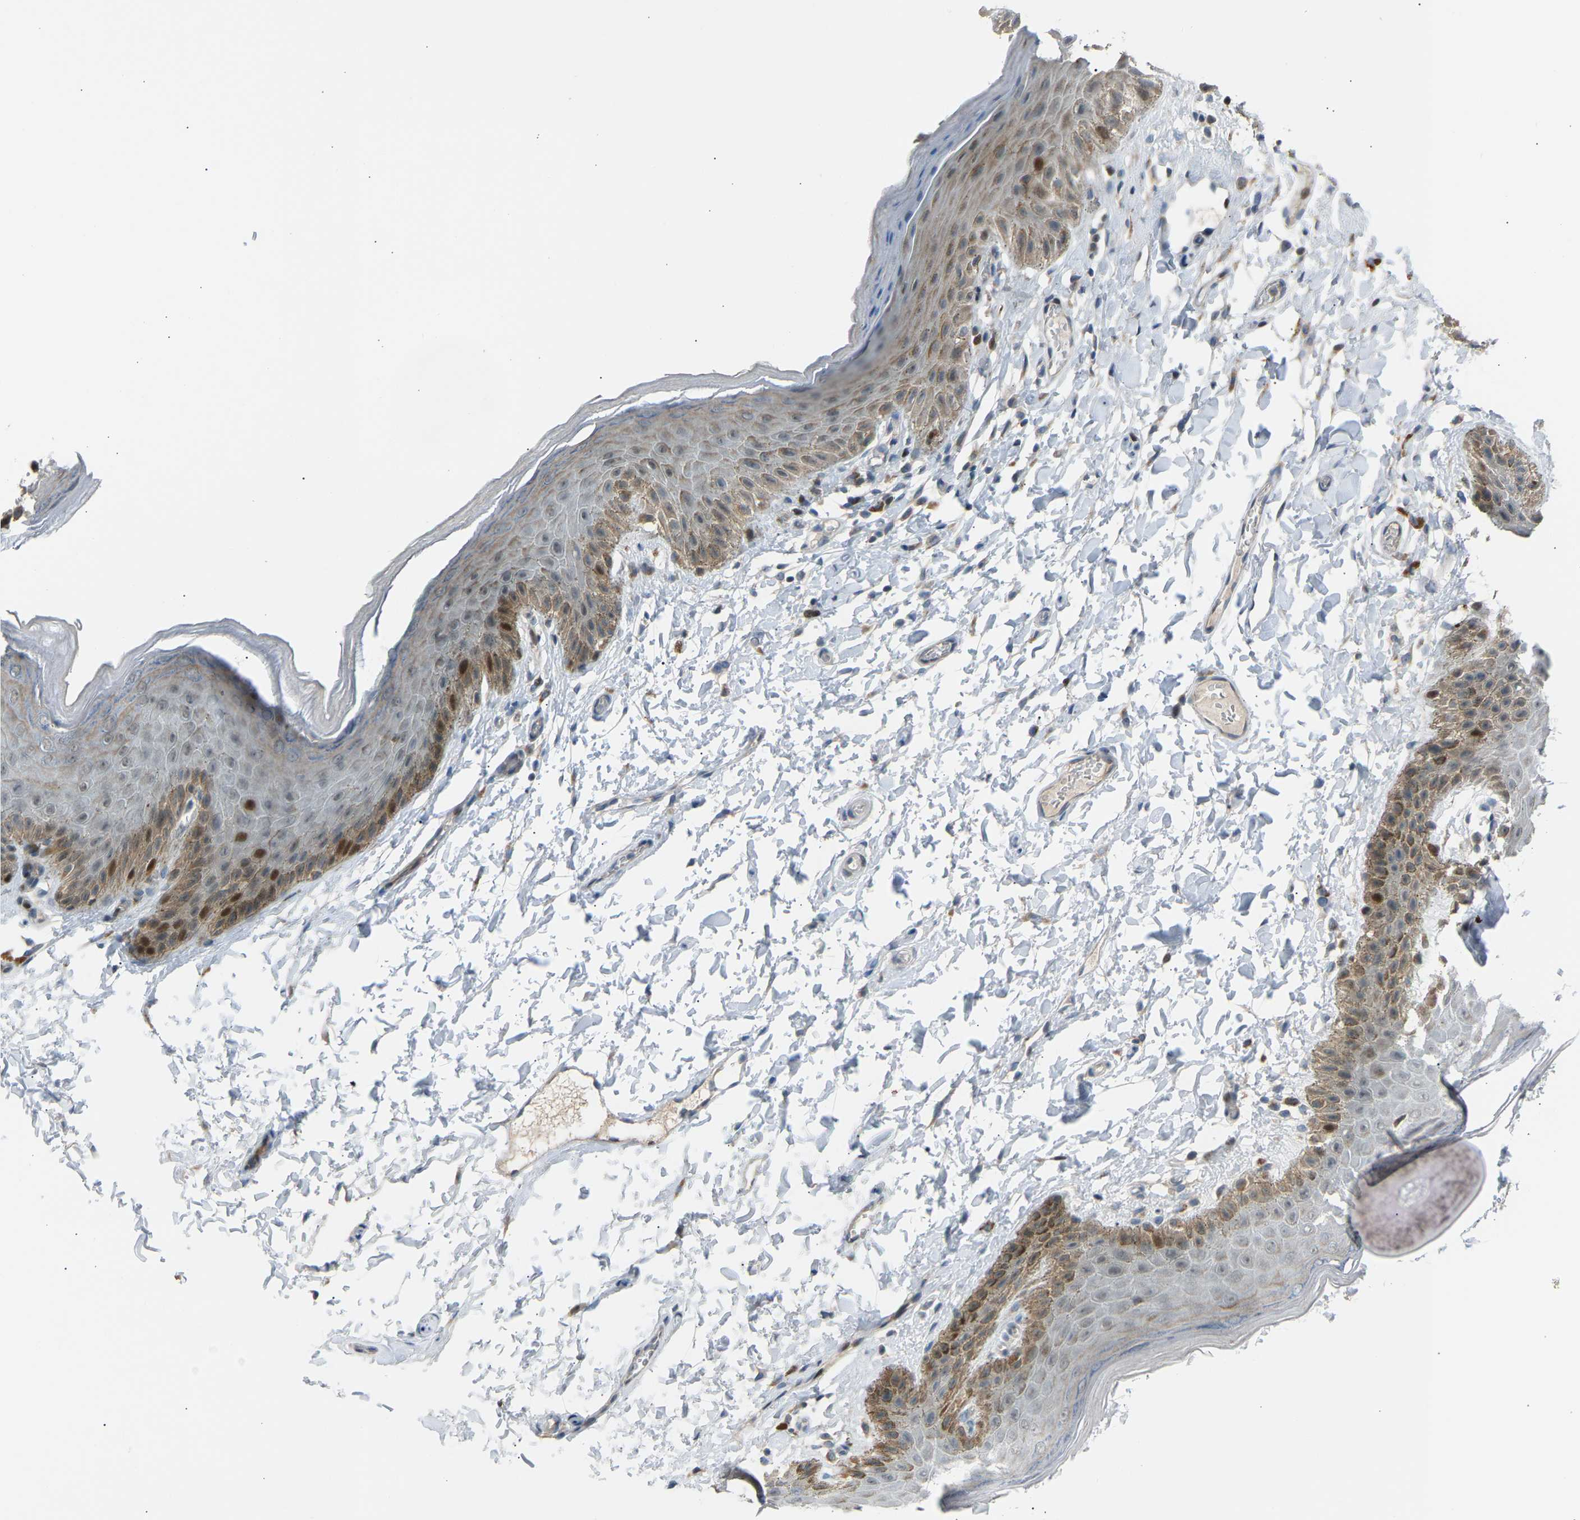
{"staining": {"intensity": "moderate", "quantity": "<25%", "location": "cytoplasmic/membranous,nuclear"}, "tissue": "skin", "cell_type": "Epidermal cells", "image_type": "normal", "snomed": [{"axis": "morphology", "description": "Normal tissue, NOS"}, {"axis": "topography", "description": "Anal"}], "caption": "Immunohistochemical staining of benign human skin exhibits low levels of moderate cytoplasmic/membranous,nuclear staining in approximately <25% of epidermal cells. The protein is shown in brown color, while the nuclei are stained blue.", "gene": "VPS41", "patient": {"sex": "male", "age": 44}}